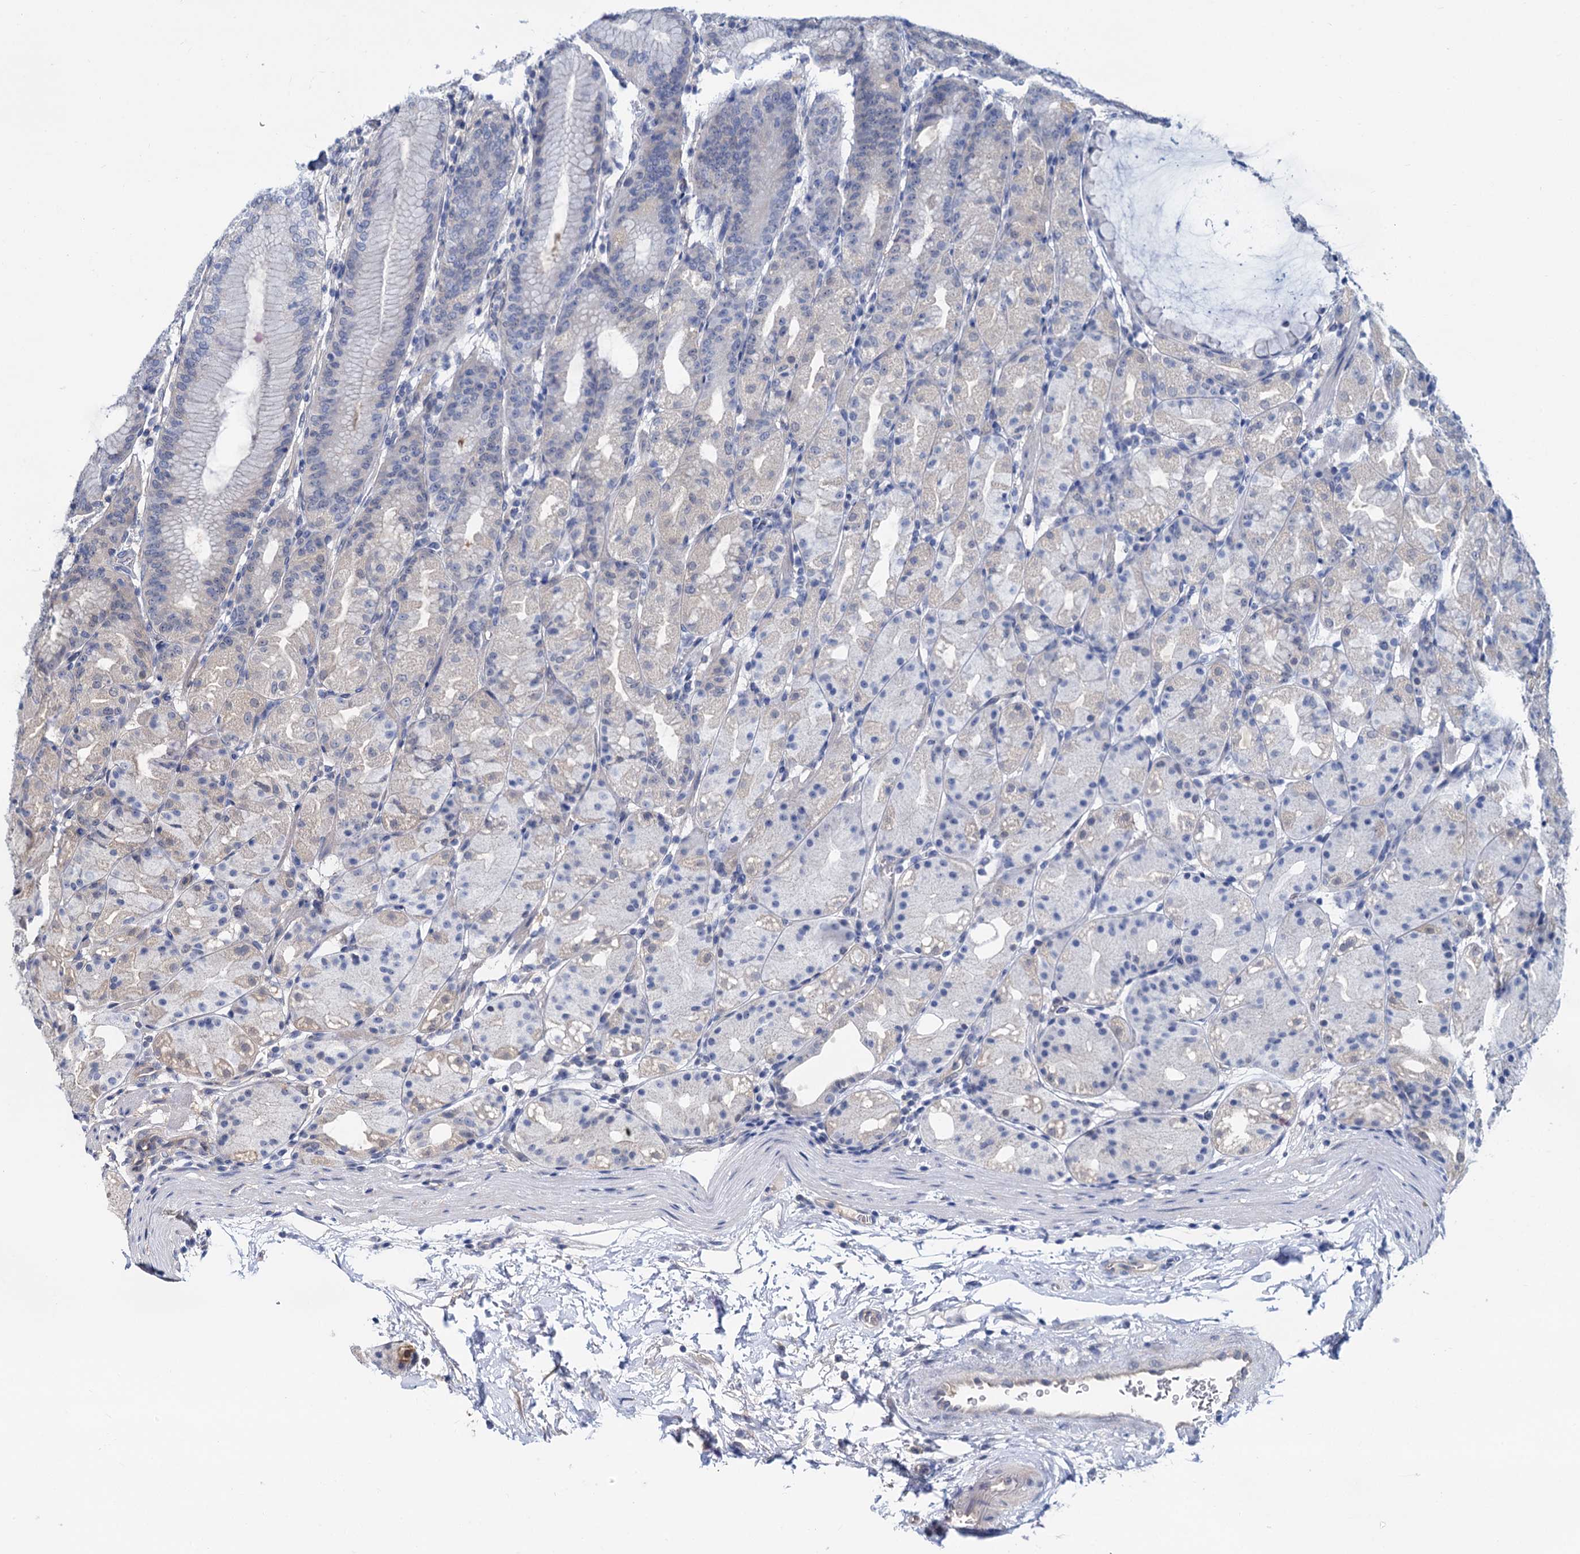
{"staining": {"intensity": "weak", "quantity": "25%-75%", "location": "cytoplasmic/membranous"}, "tissue": "stomach", "cell_type": "Glandular cells", "image_type": "normal", "snomed": [{"axis": "morphology", "description": "Normal tissue, NOS"}, {"axis": "topography", "description": "Stomach, upper"}], "caption": "Human stomach stained for a protein (brown) exhibits weak cytoplasmic/membranous positive staining in approximately 25%-75% of glandular cells.", "gene": "SNX15", "patient": {"sex": "male", "age": 48}}